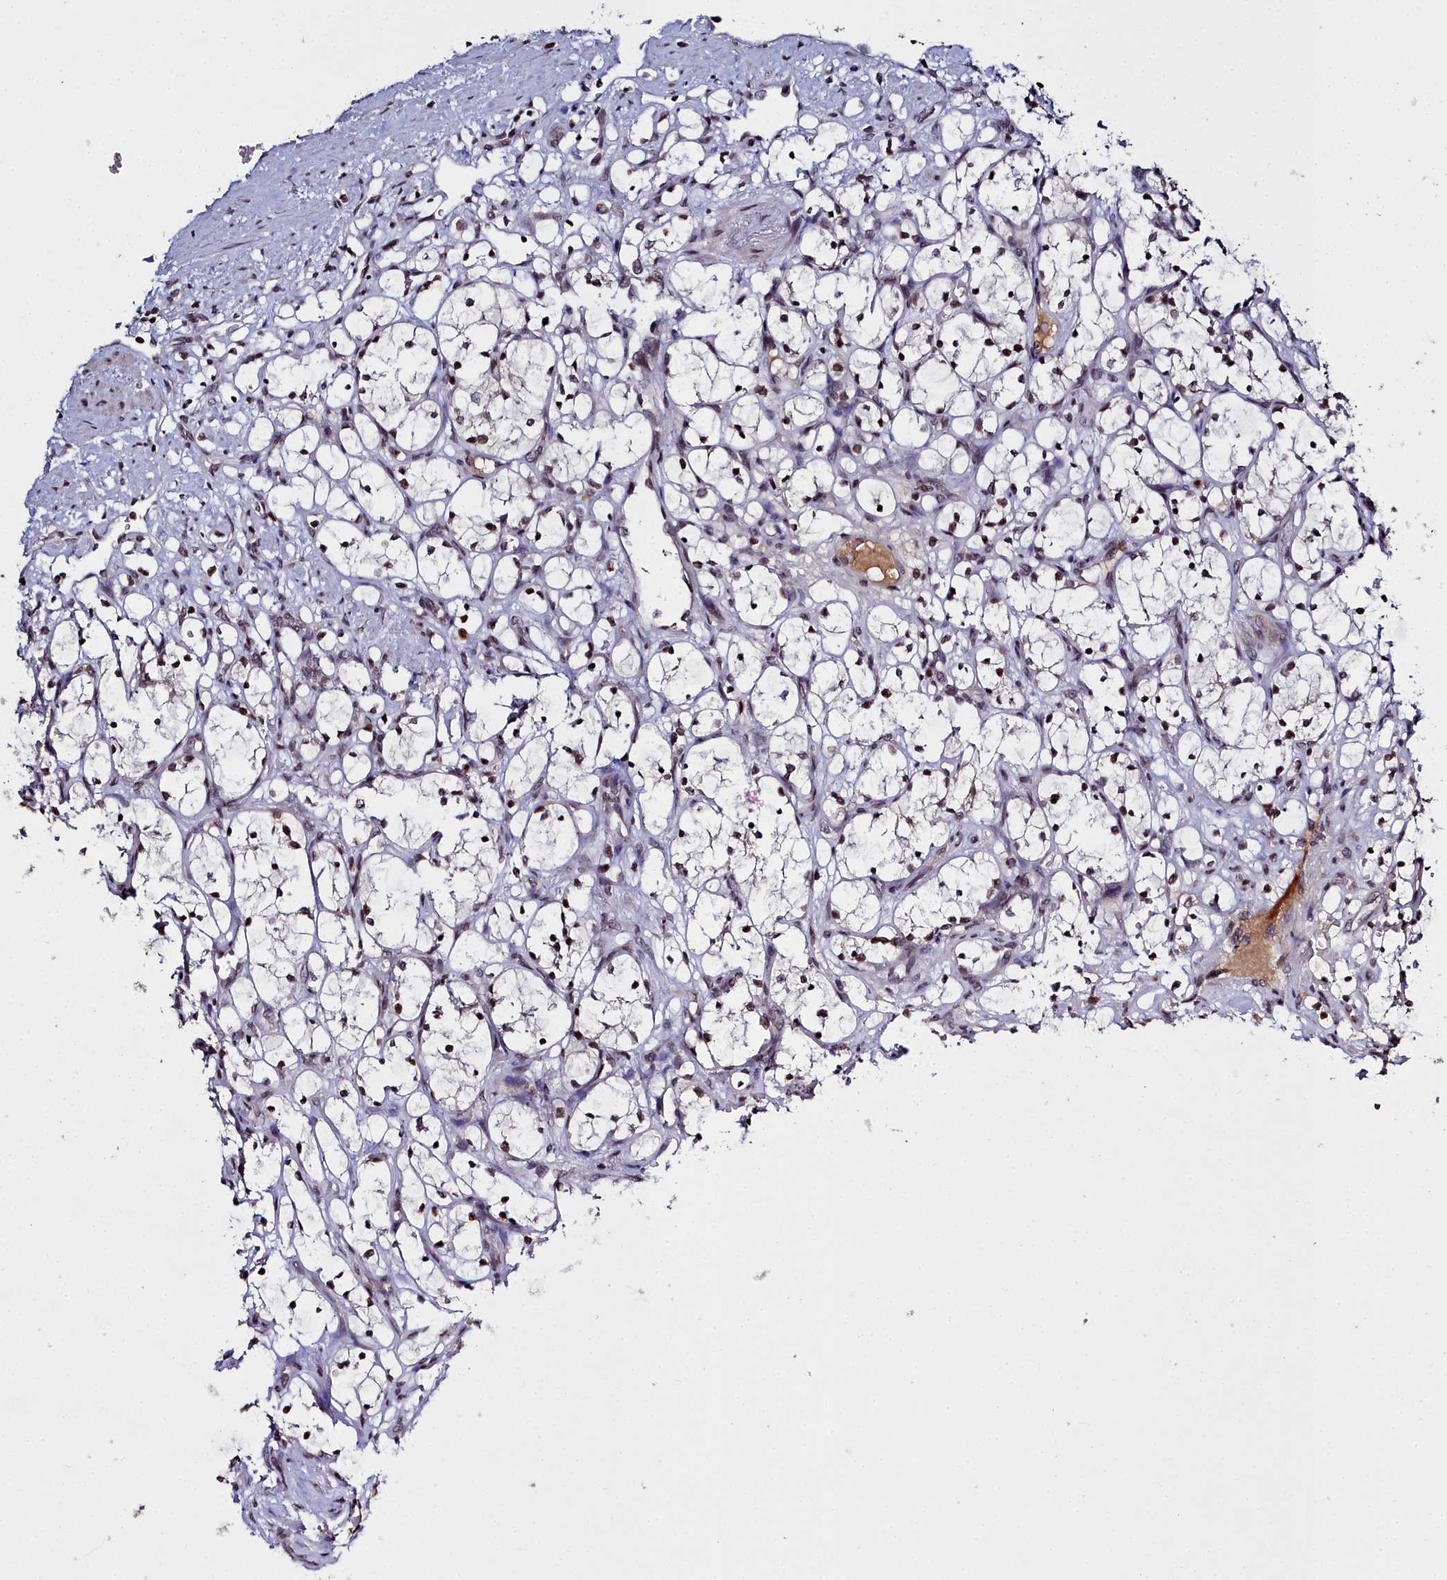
{"staining": {"intensity": "moderate", "quantity": ">75%", "location": "nuclear"}, "tissue": "renal cancer", "cell_type": "Tumor cells", "image_type": "cancer", "snomed": [{"axis": "morphology", "description": "Adenocarcinoma, NOS"}, {"axis": "topography", "description": "Kidney"}], "caption": "A micrograph showing moderate nuclear expression in approximately >75% of tumor cells in renal cancer (adenocarcinoma), as visualized by brown immunohistochemical staining.", "gene": "FZD4", "patient": {"sex": "female", "age": 69}}